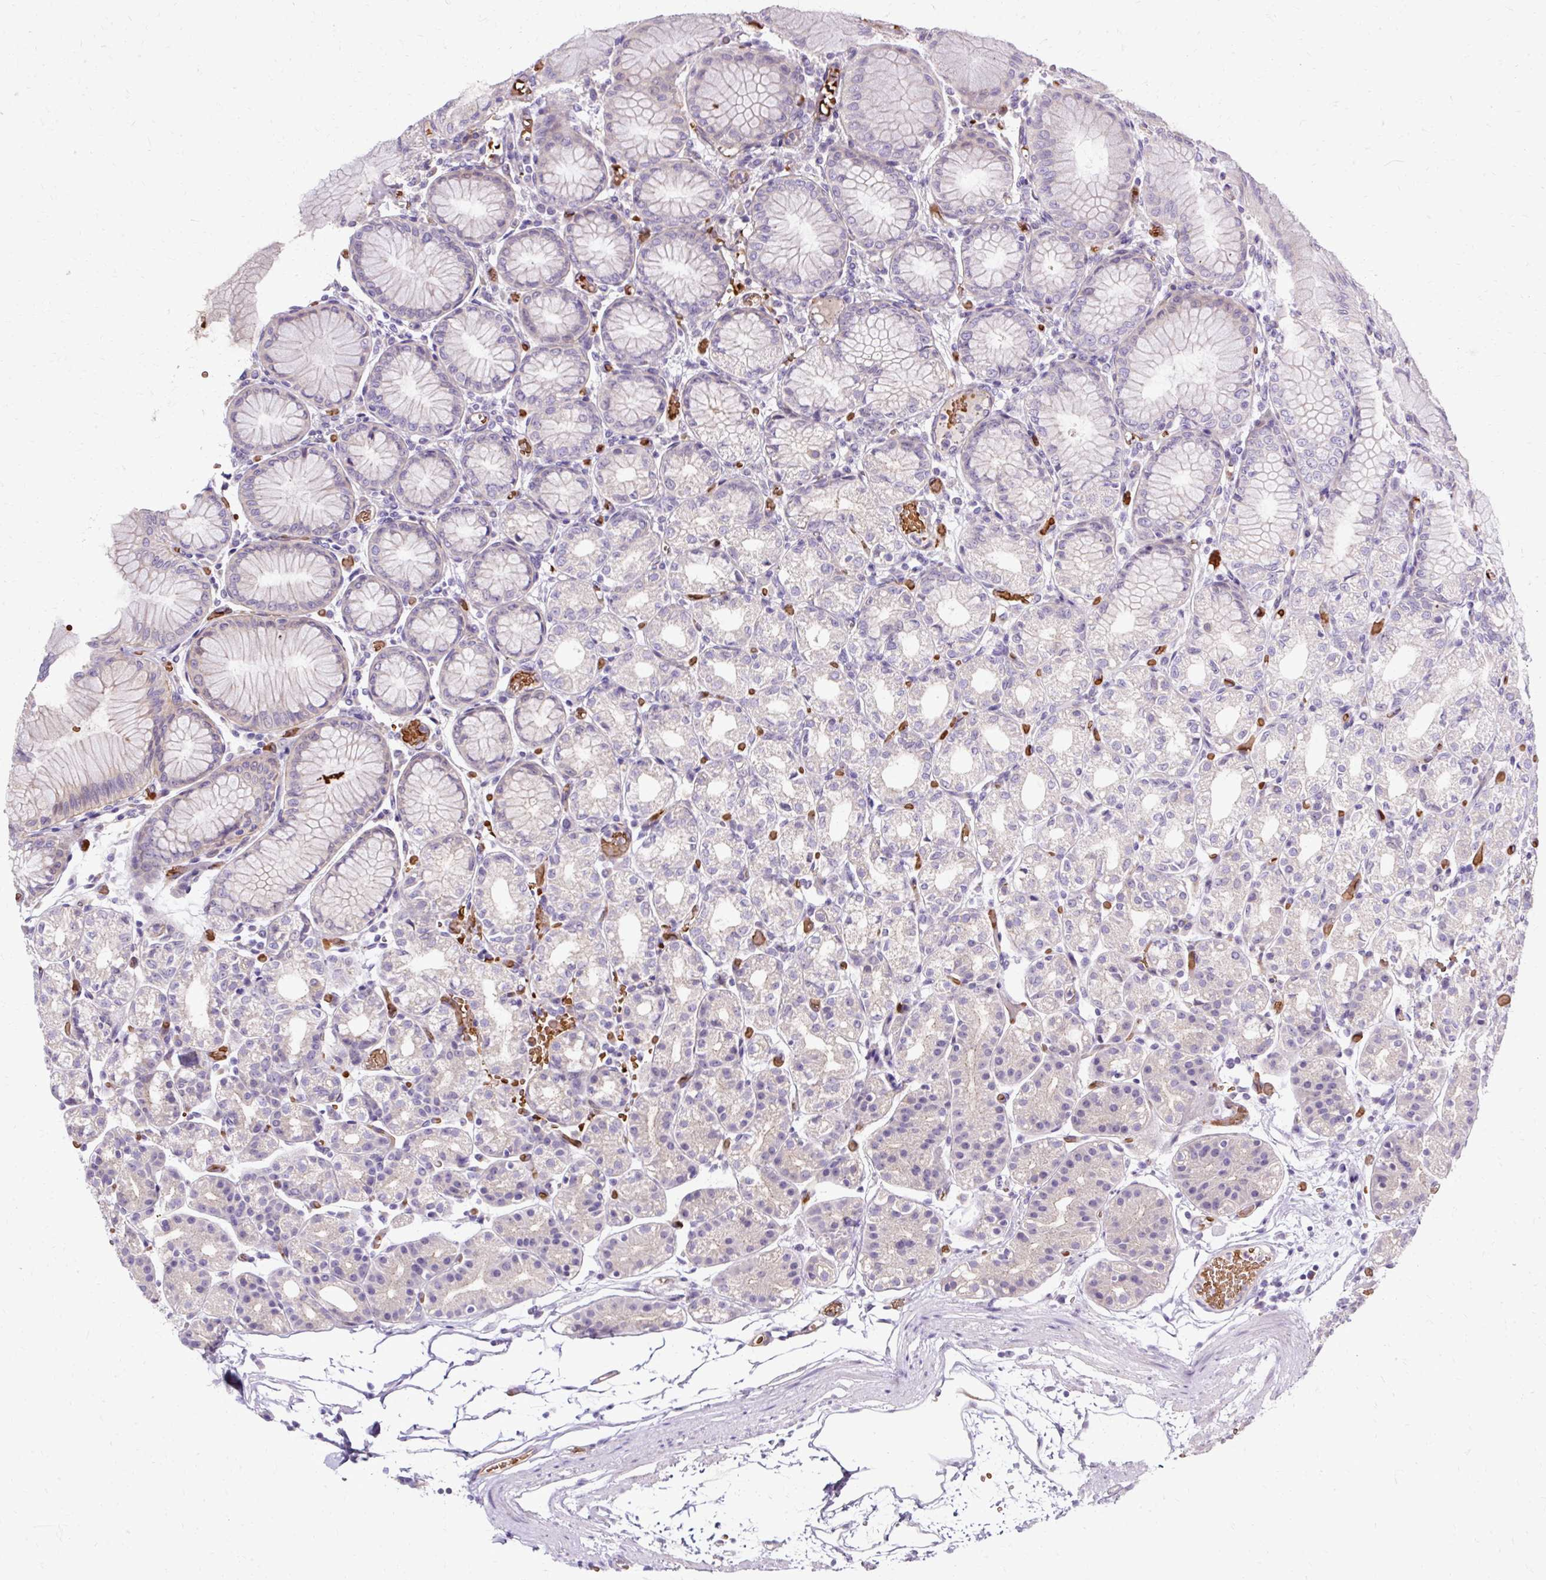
{"staining": {"intensity": "negative", "quantity": "none", "location": "none"}, "tissue": "stomach", "cell_type": "Glandular cells", "image_type": "normal", "snomed": [{"axis": "morphology", "description": "Normal tissue, NOS"}, {"axis": "topography", "description": "Stomach"}], "caption": "An image of human stomach is negative for staining in glandular cells. Brightfield microscopy of immunohistochemistry stained with DAB (brown) and hematoxylin (blue), captured at high magnification.", "gene": "USHBP1", "patient": {"sex": "female", "age": 57}}